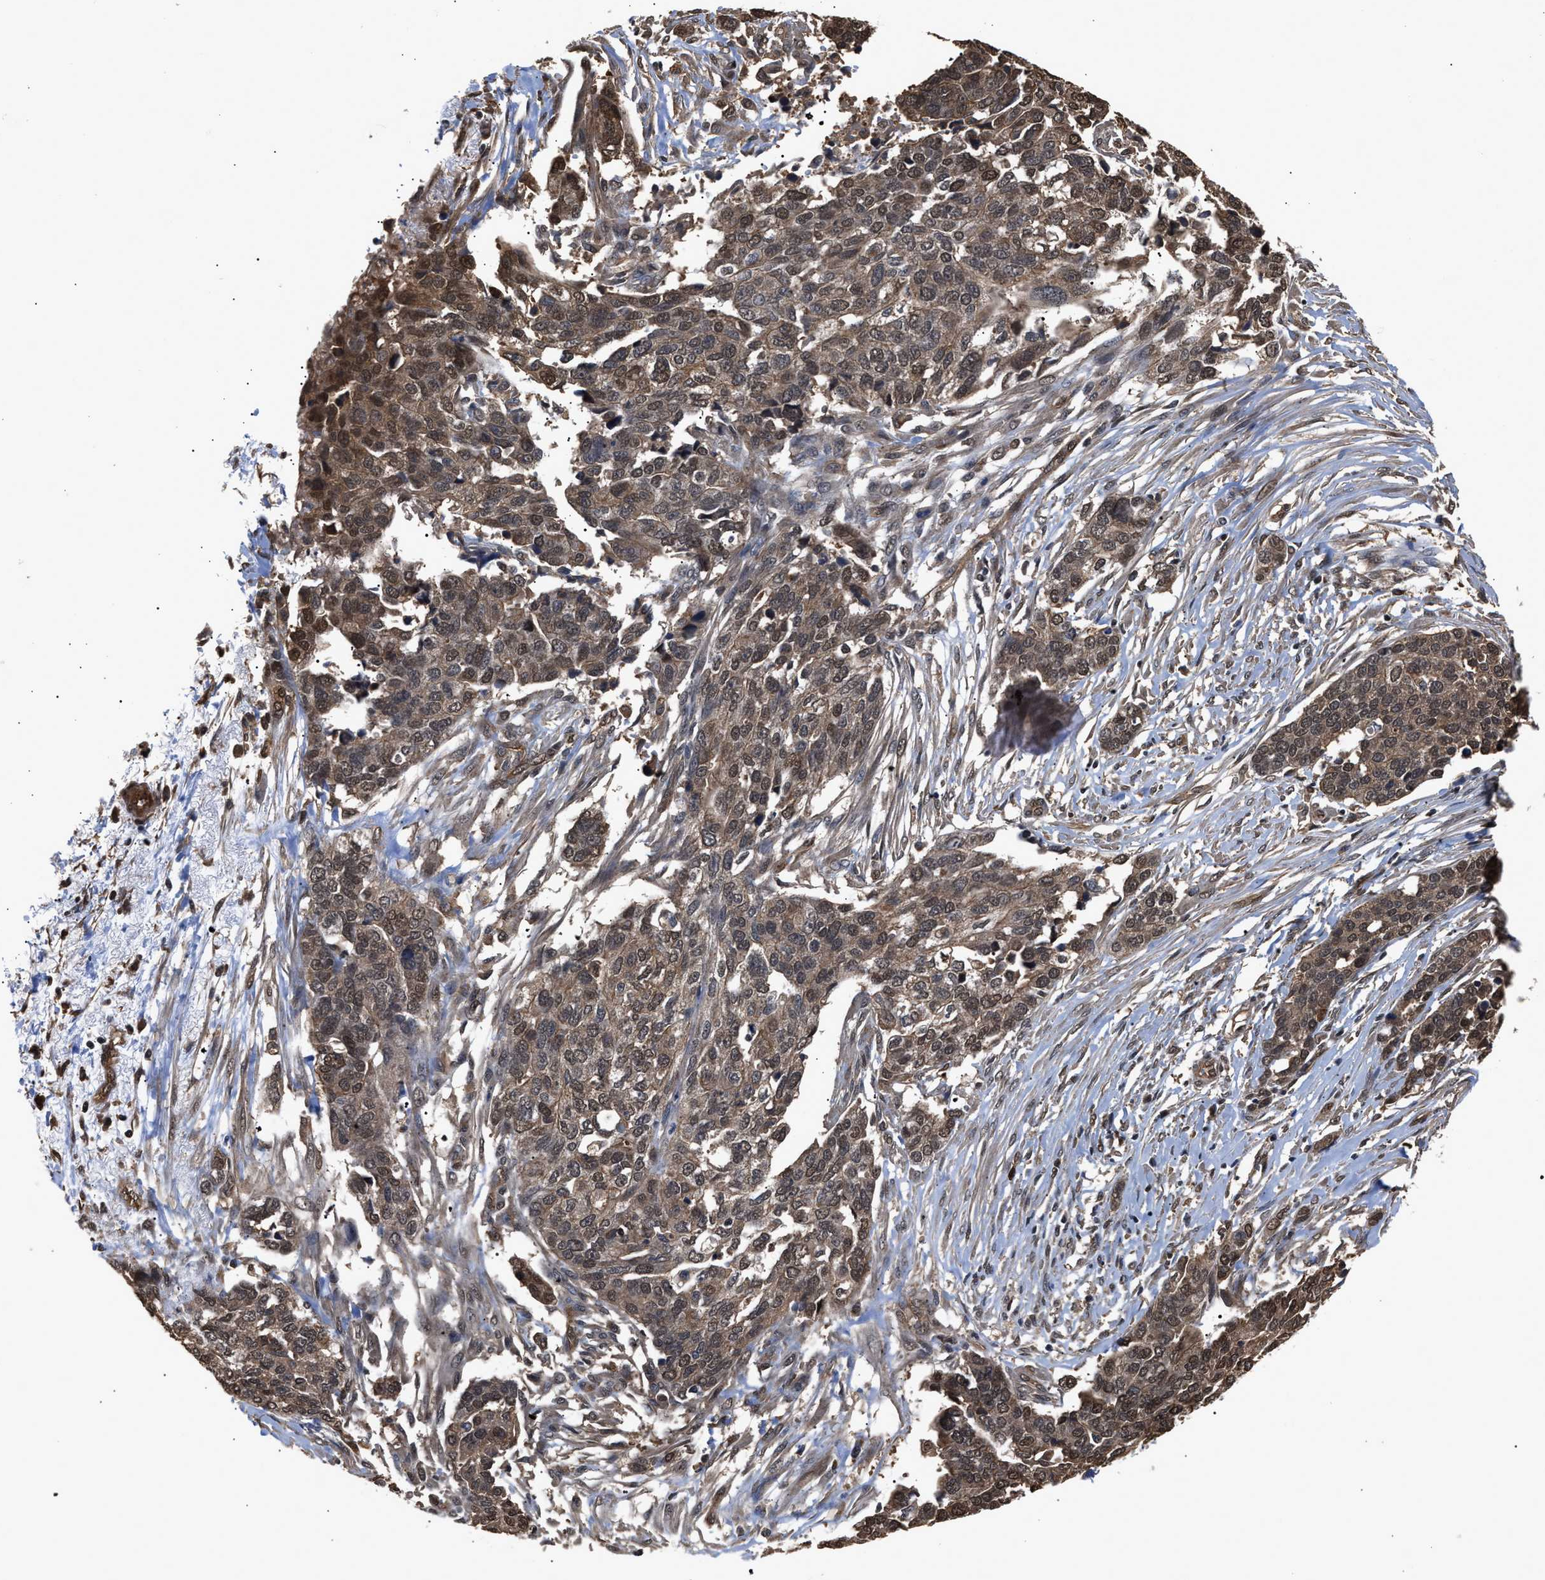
{"staining": {"intensity": "weak", "quantity": ">75%", "location": "cytoplasmic/membranous,nuclear"}, "tissue": "ovarian cancer", "cell_type": "Tumor cells", "image_type": "cancer", "snomed": [{"axis": "morphology", "description": "Cystadenocarcinoma, serous, NOS"}, {"axis": "topography", "description": "Ovary"}], "caption": "The micrograph exhibits a brown stain indicating the presence of a protein in the cytoplasmic/membranous and nuclear of tumor cells in ovarian cancer (serous cystadenocarcinoma). Nuclei are stained in blue.", "gene": "SCAI", "patient": {"sex": "female", "age": 44}}